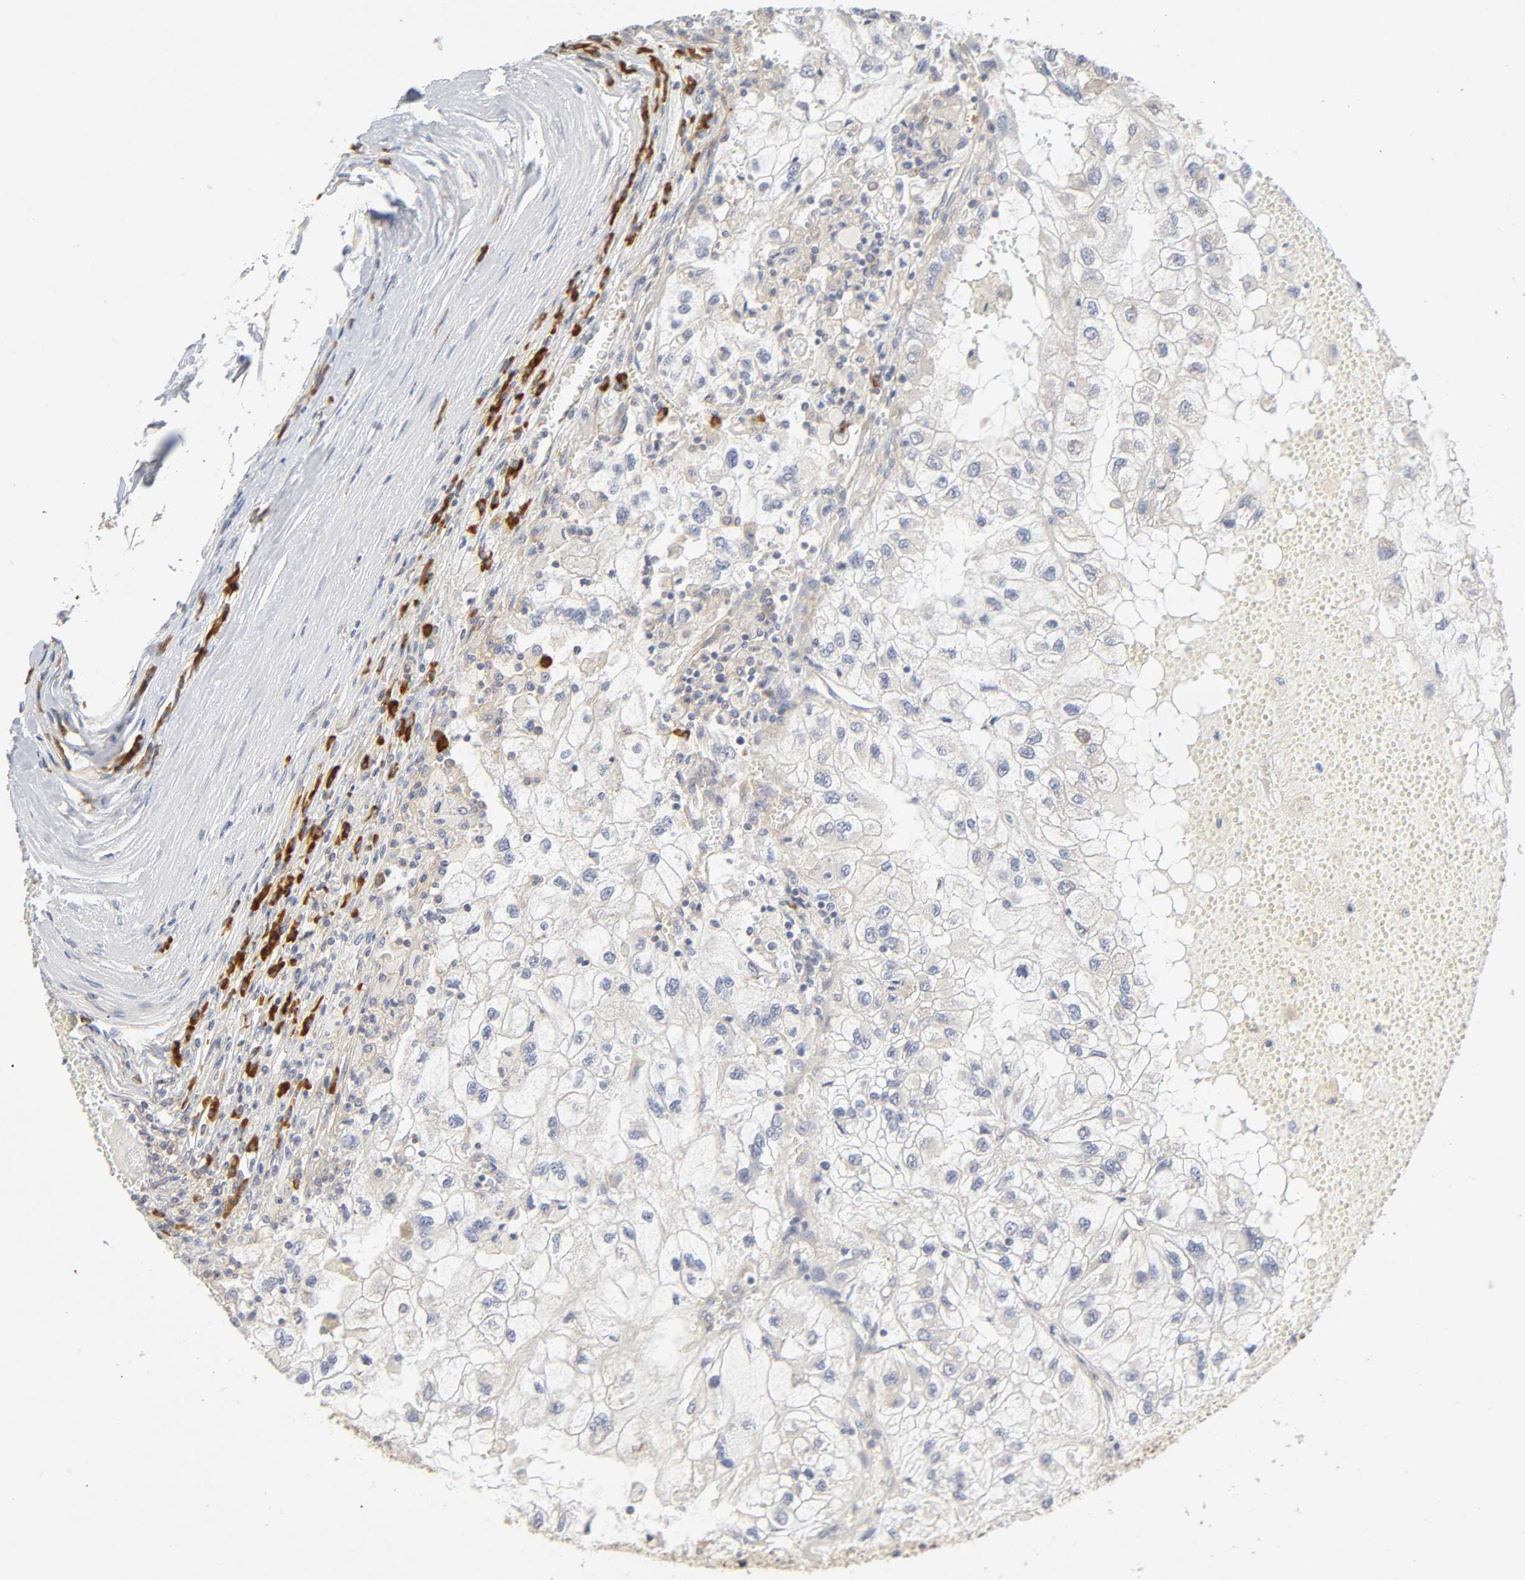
{"staining": {"intensity": "negative", "quantity": "none", "location": "none"}, "tissue": "renal cancer", "cell_type": "Tumor cells", "image_type": "cancer", "snomed": [{"axis": "morphology", "description": "Normal tissue, NOS"}, {"axis": "morphology", "description": "Adenocarcinoma, NOS"}, {"axis": "topography", "description": "Kidney"}], "caption": "Micrograph shows no protein staining in tumor cells of renal cancer tissue.", "gene": "SCHIP1", "patient": {"sex": "male", "age": 71}}